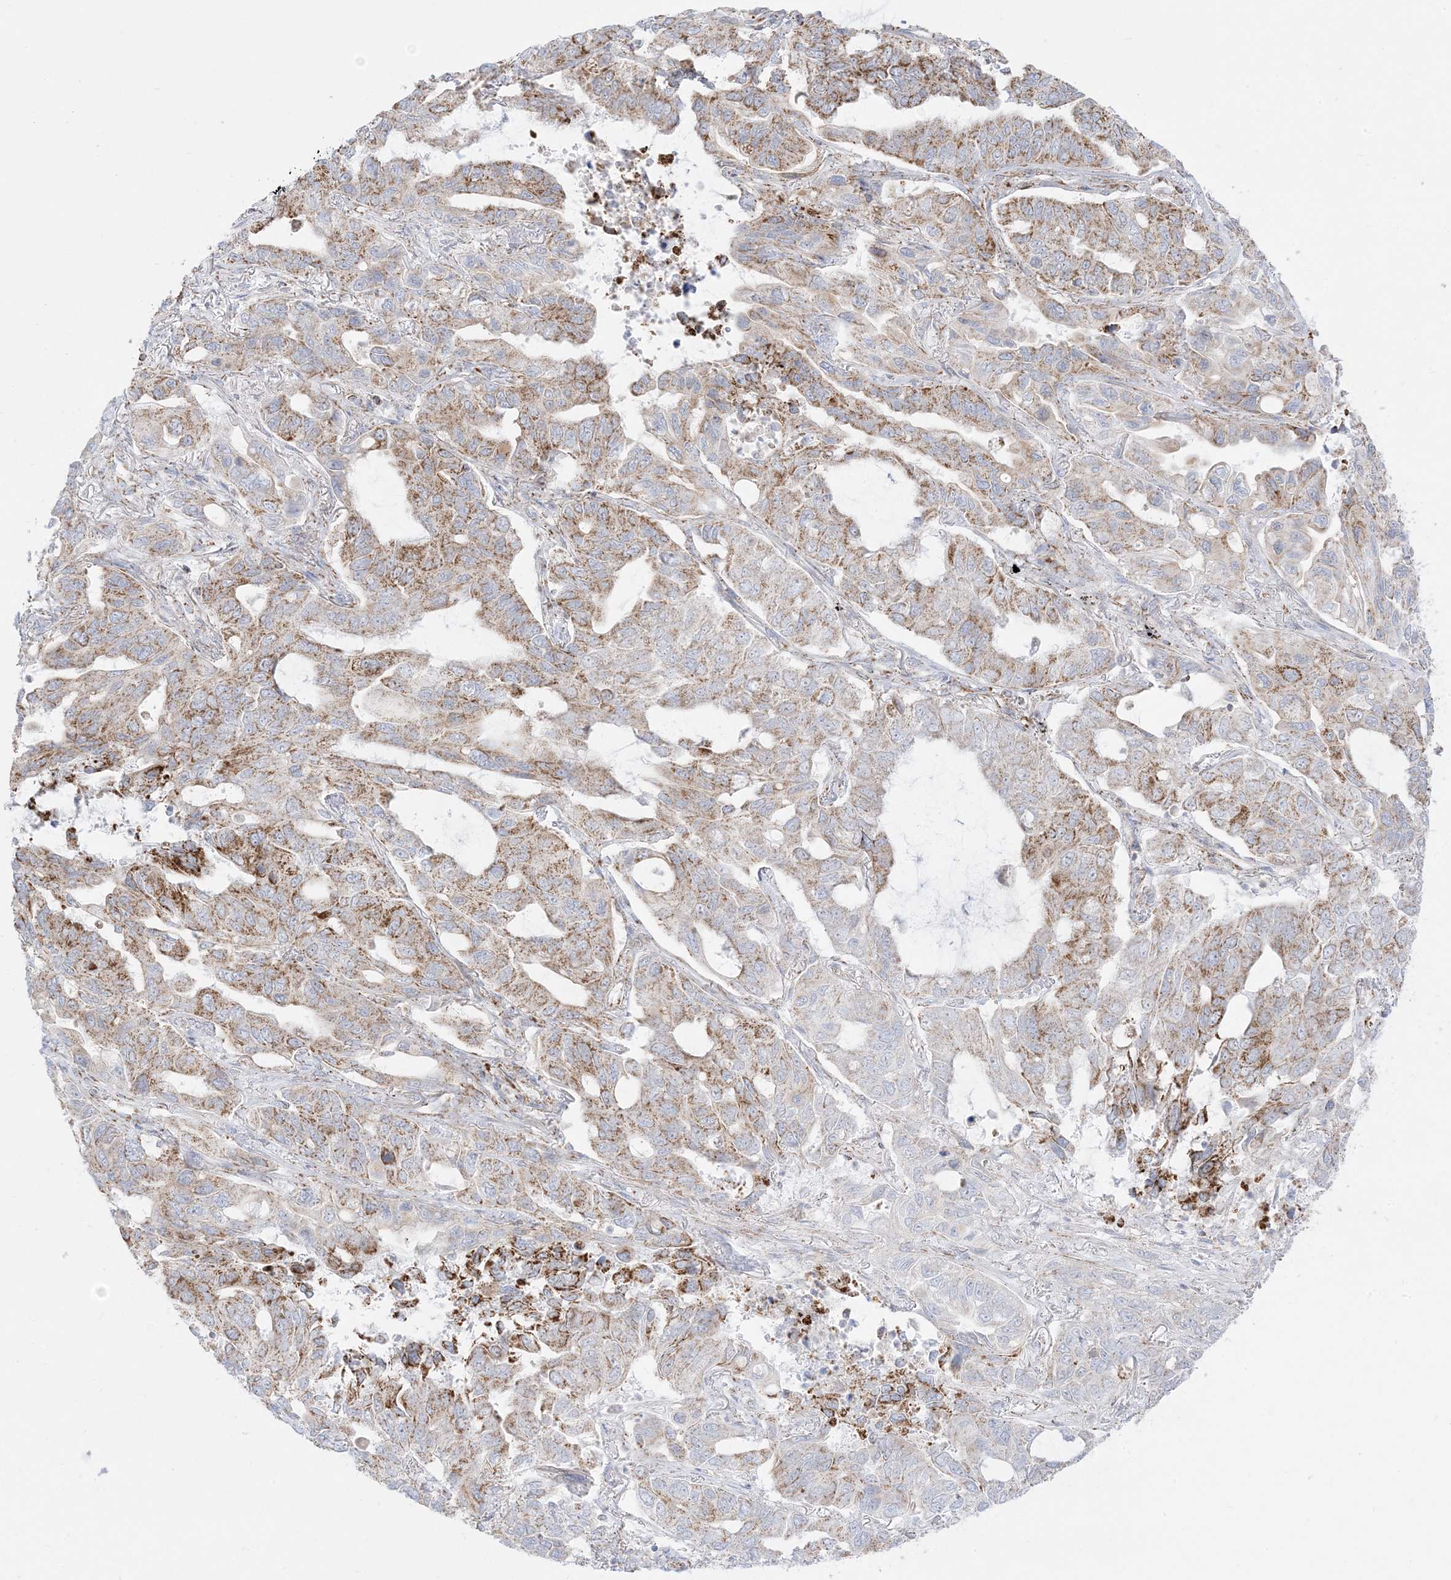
{"staining": {"intensity": "moderate", "quantity": ">75%", "location": "cytoplasmic/membranous"}, "tissue": "lung cancer", "cell_type": "Tumor cells", "image_type": "cancer", "snomed": [{"axis": "morphology", "description": "Adenocarcinoma, NOS"}, {"axis": "topography", "description": "Lung"}], "caption": "Lung cancer stained with immunohistochemistry shows moderate cytoplasmic/membranous staining in about >75% of tumor cells.", "gene": "MRPS36", "patient": {"sex": "male", "age": 64}}